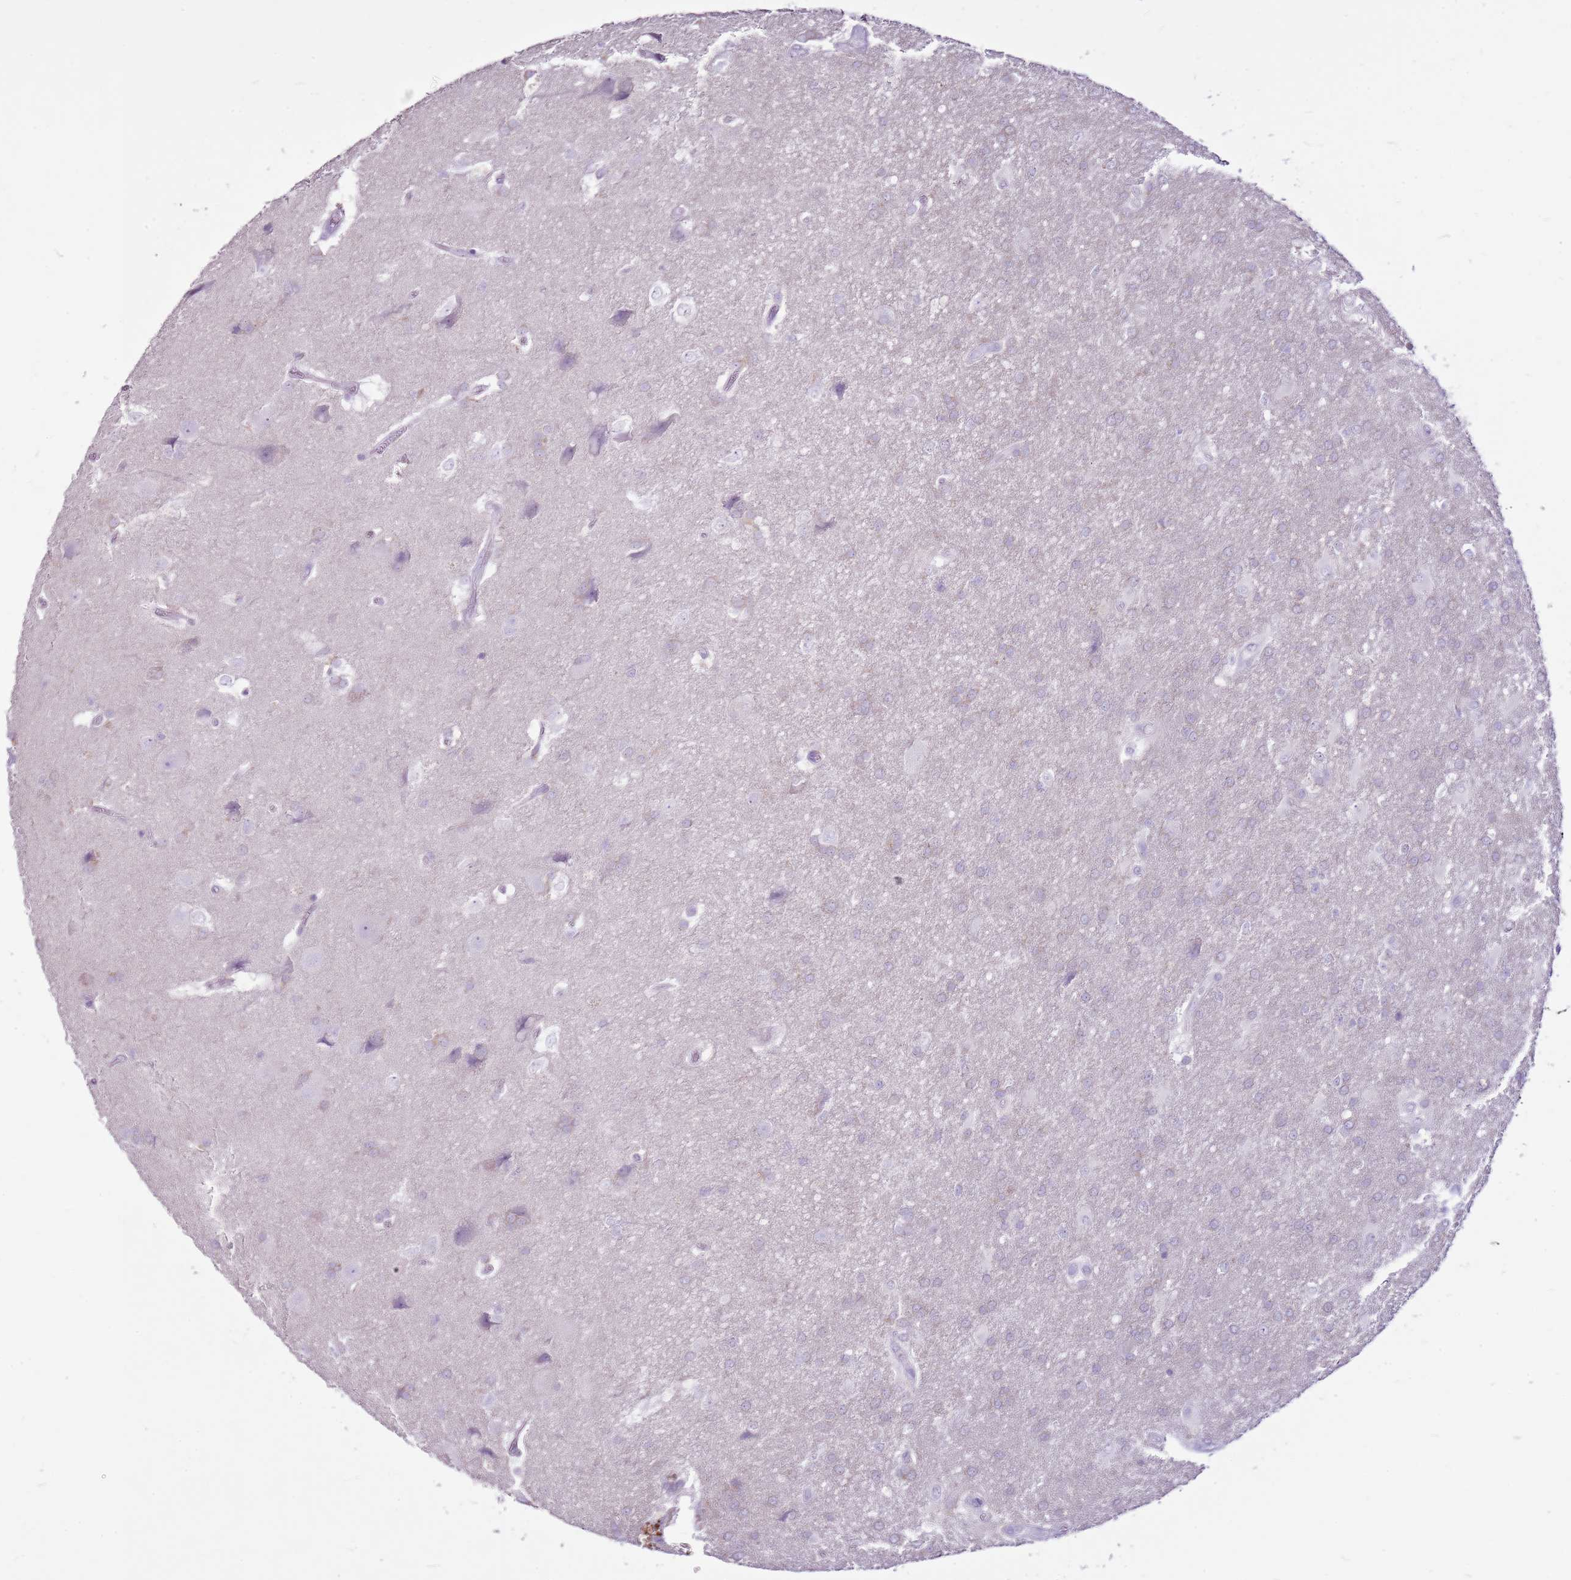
{"staining": {"intensity": "negative", "quantity": "none", "location": "none"}, "tissue": "glioma", "cell_type": "Tumor cells", "image_type": "cancer", "snomed": [{"axis": "morphology", "description": "Glioma, malignant, Low grade"}, {"axis": "topography", "description": "Brain"}], "caption": "A micrograph of glioma stained for a protein demonstrates no brown staining in tumor cells.", "gene": "CNFN", "patient": {"sex": "male", "age": 66}}